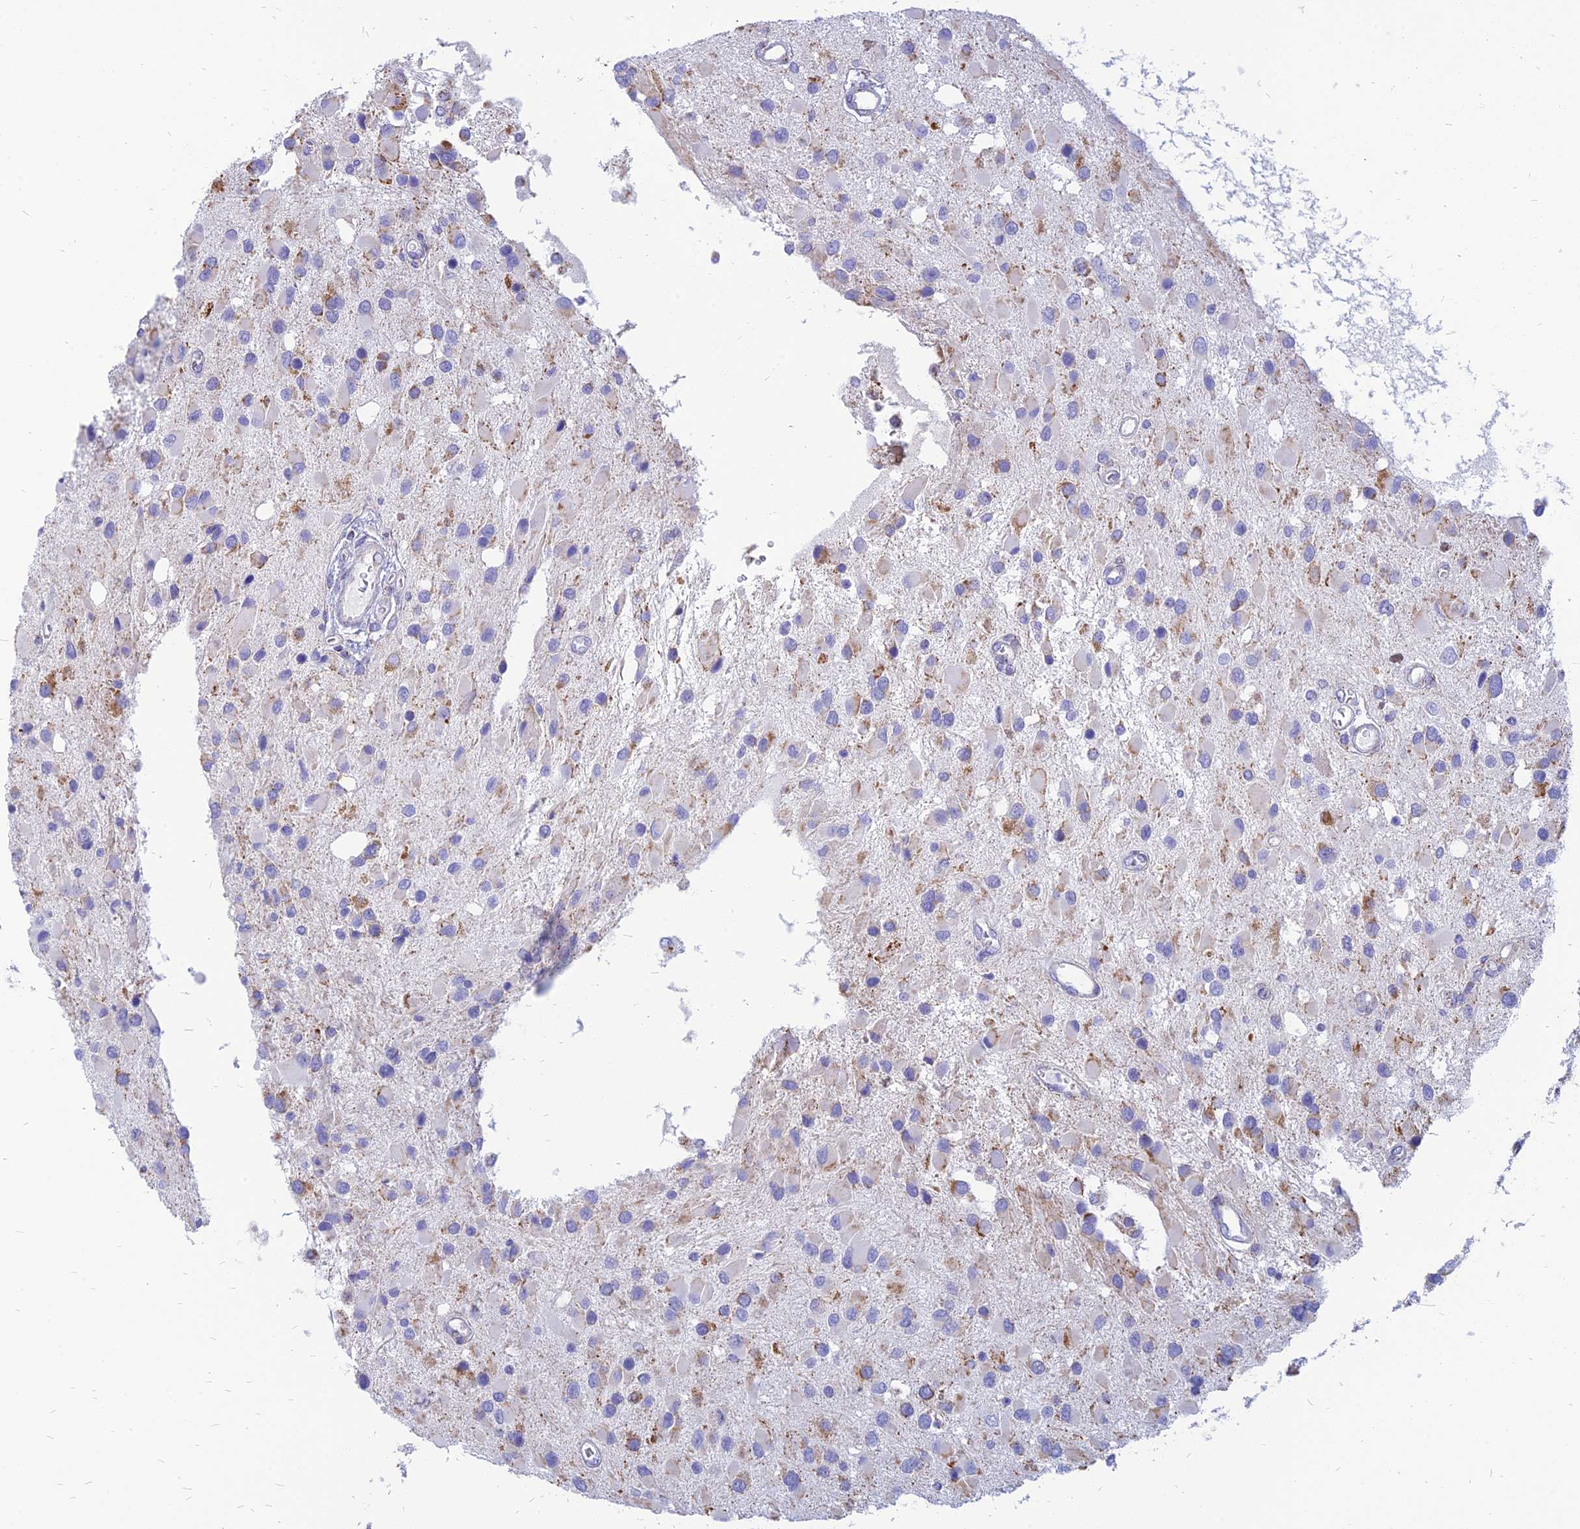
{"staining": {"intensity": "moderate", "quantity": "<25%", "location": "cytoplasmic/membranous"}, "tissue": "glioma", "cell_type": "Tumor cells", "image_type": "cancer", "snomed": [{"axis": "morphology", "description": "Glioma, malignant, High grade"}, {"axis": "topography", "description": "Brain"}], "caption": "Human glioma stained for a protein (brown) displays moderate cytoplasmic/membranous positive staining in about <25% of tumor cells.", "gene": "PACC1", "patient": {"sex": "male", "age": 53}}